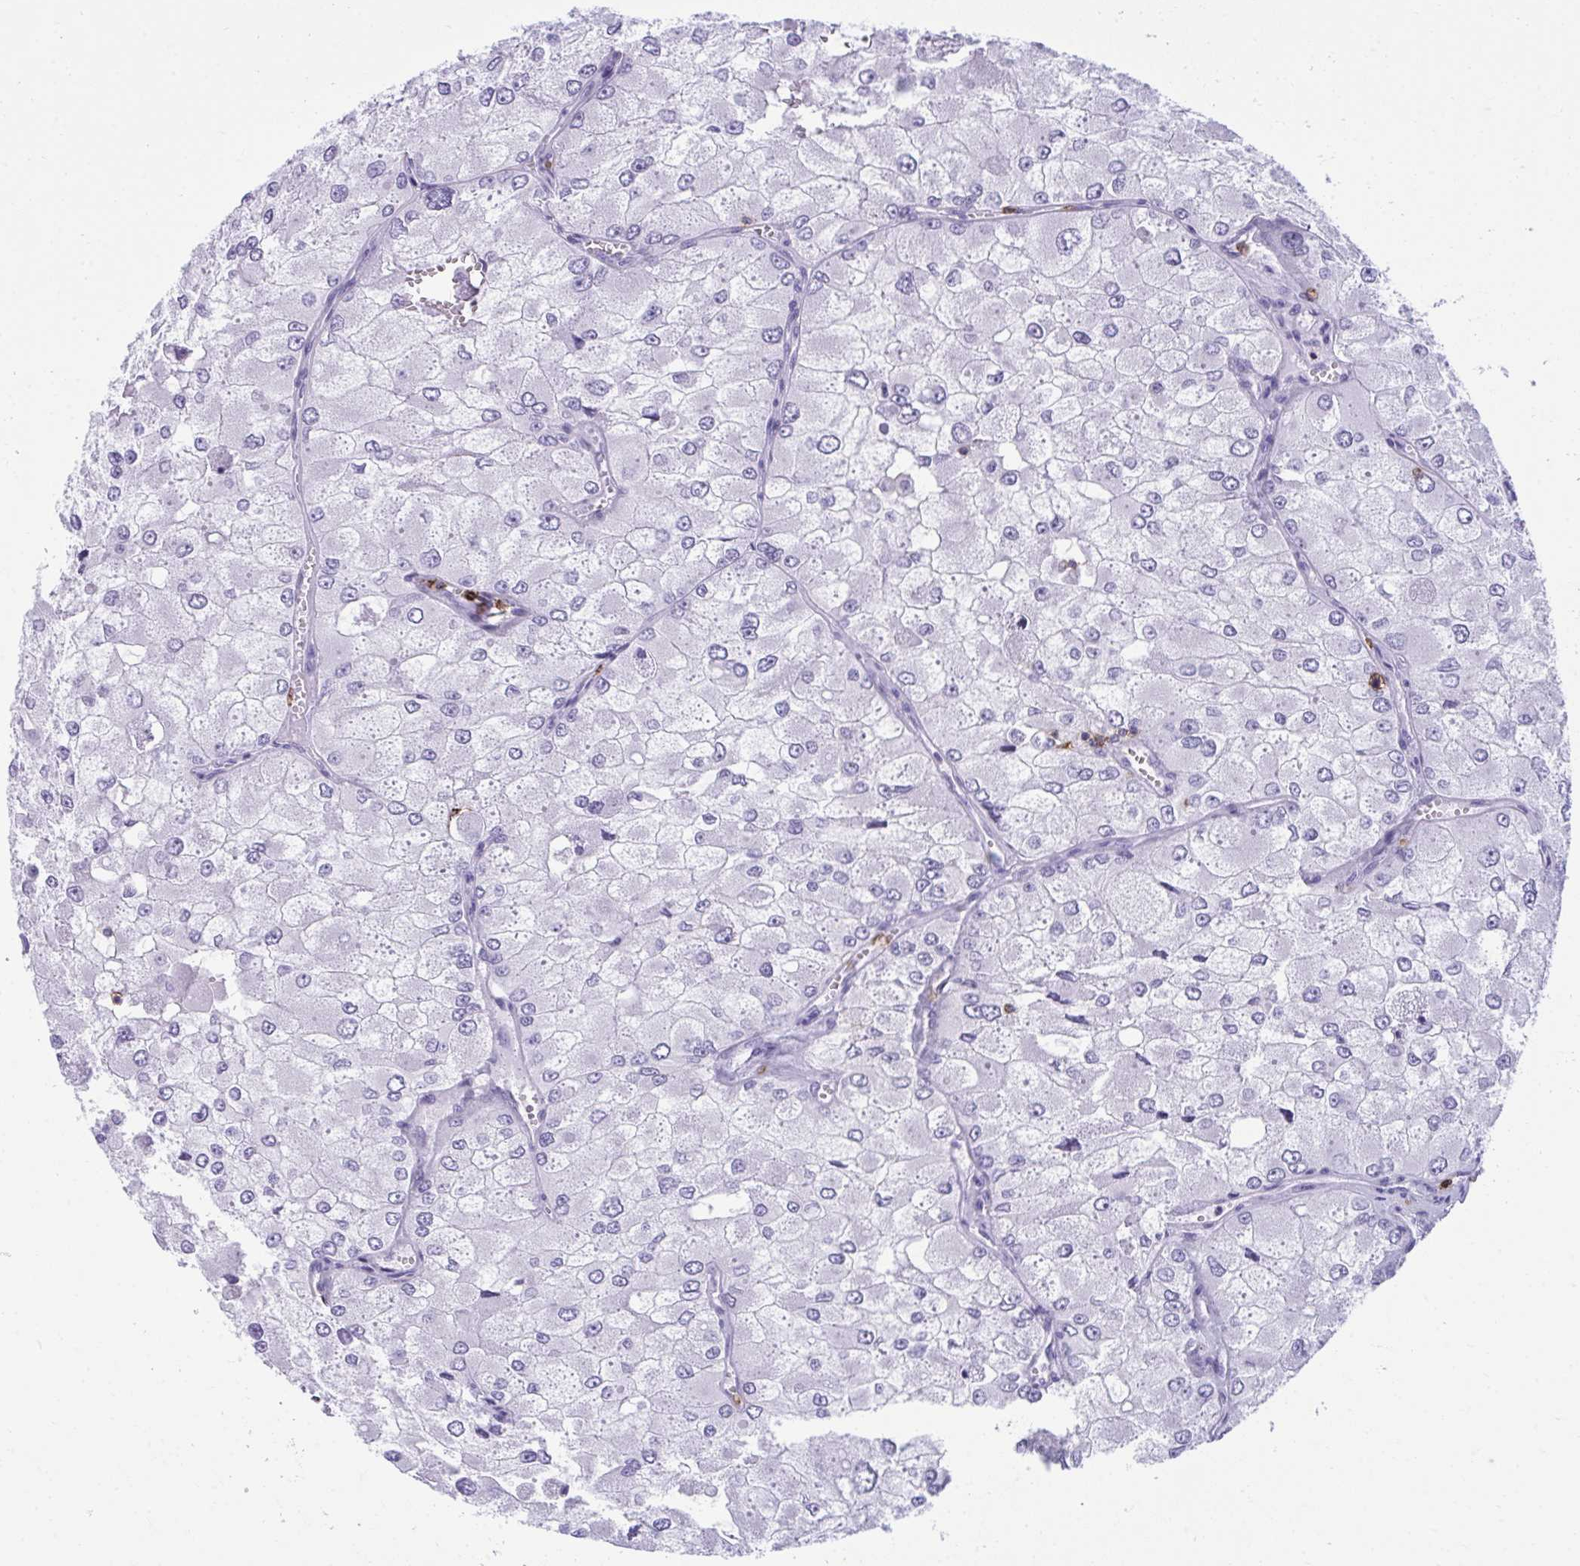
{"staining": {"intensity": "negative", "quantity": "none", "location": "none"}, "tissue": "renal cancer", "cell_type": "Tumor cells", "image_type": "cancer", "snomed": [{"axis": "morphology", "description": "Adenocarcinoma, NOS"}, {"axis": "topography", "description": "Kidney"}], "caption": "Renal cancer stained for a protein using IHC exhibits no expression tumor cells.", "gene": "SPN", "patient": {"sex": "female", "age": 70}}